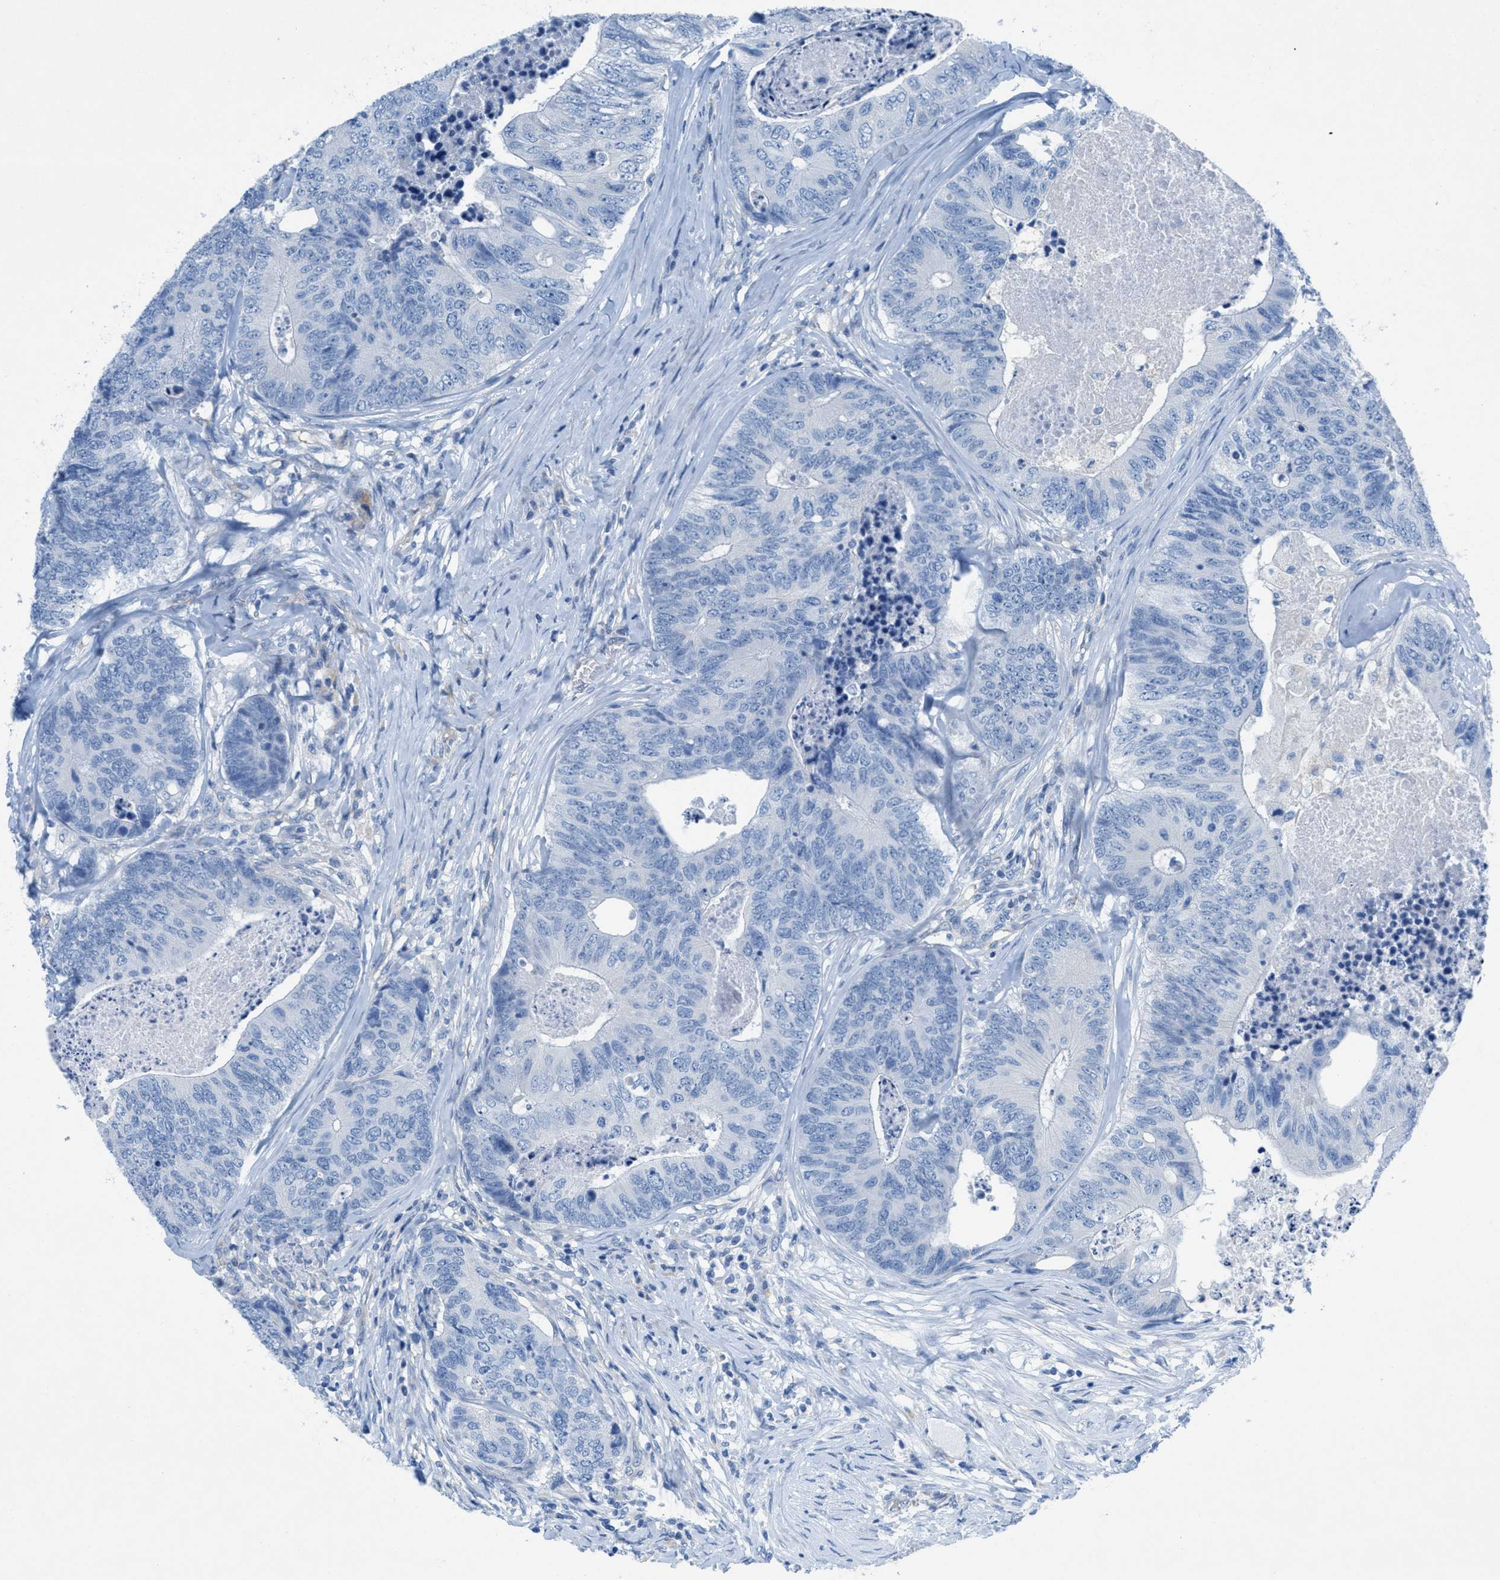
{"staining": {"intensity": "negative", "quantity": "none", "location": "none"}, "tissue": "colorectal cancer", "cell_type": "Tumor cells", "image_type": "cancer", "snomed": [{"axis": "morphology", "description": "Adenocarcinoma, NOS"}, {"axis": "topography", "description": "Colon"}], "caption": "There is no significant staining in tumor cells of adenocarcinoma (colorectal). (Stains: DAB (3,3'-diaminobenzidine) IHC with hematoxylin counter stain, Microscopy: brightfield microscopy at high magnification).", "gene": "GALNT17", "patient": {"sex": "female", "age": 67}}